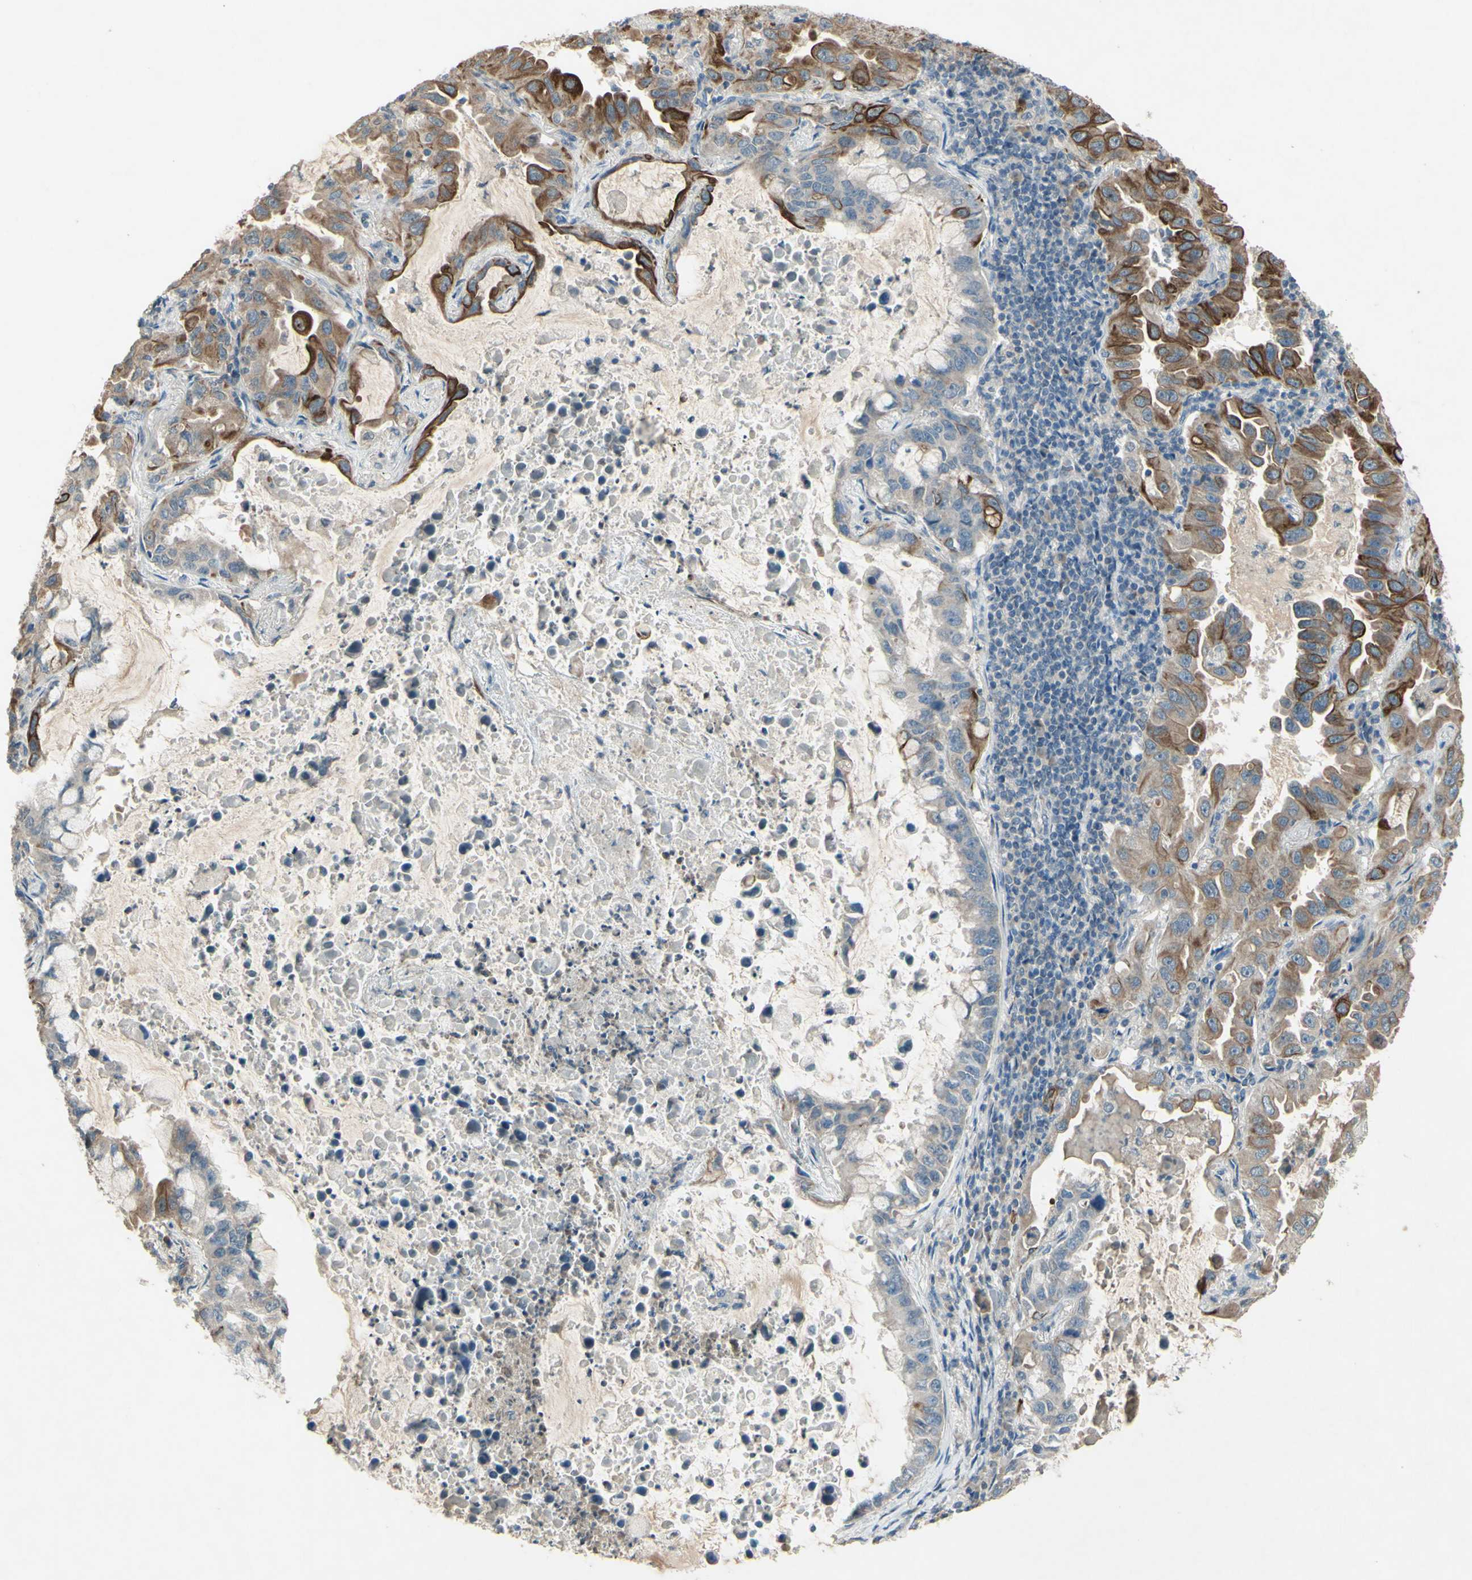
{"staining": {"intensity": "strong", "quantity": "<25%", "location": "cytoplasmic/membranous"}, "tissue": "lung cancer", "cell_type": "Tumor cells", "image_type": "cancer", "snomed": [{"axis": "morphology", "description": "Adenocarcinoma, NOS"}, {"axis": "topography", "description": "Lung"}], "caption": "A histopathology image of lung adenocarcinoma stained for a protein reveals strong cytoplasmic/membranous brown staining in tumor cells. (DAB (3,3'-diaminobenzidine) IHC, brown staining for protein, blue staining for nuclei).", "gene": "TIMM21", "patient": {"sex": "male", "age": 64}}